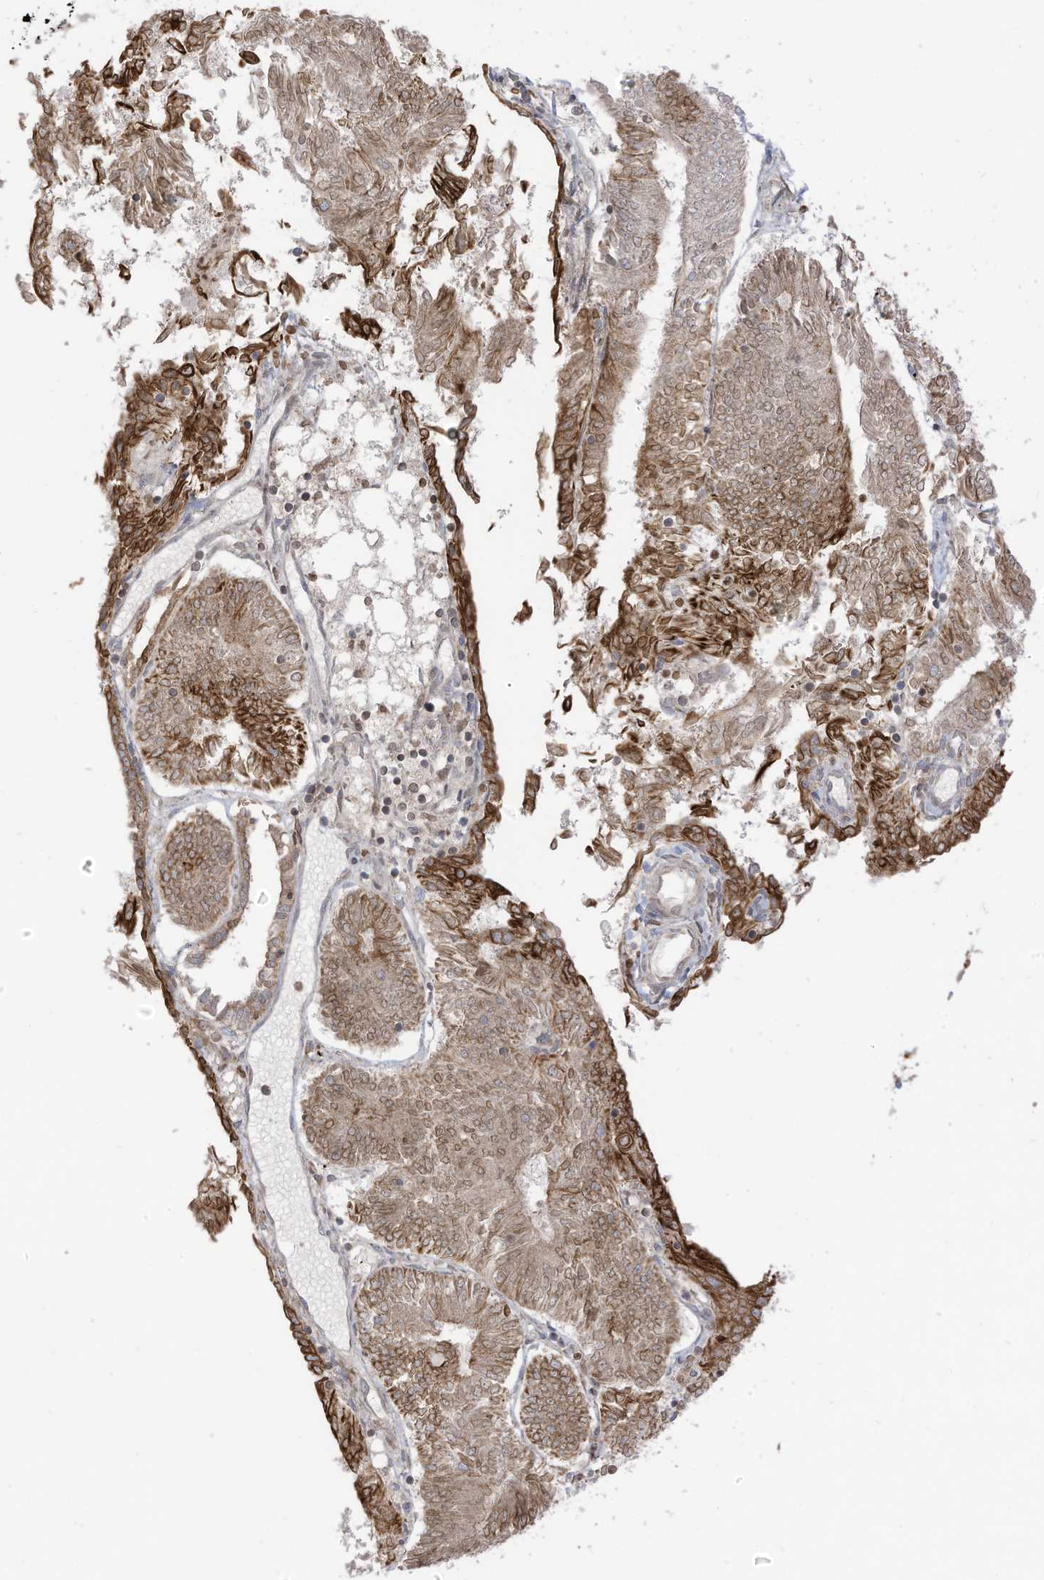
{"staining": {"intensity": "moderate", "quantity": ">75%", "location": "cytoplasmic/membranous,nuclear"}, "tissue": "endometrial cancer", "cell_type": "Tumor cells", "image_type": "cancer", "snomed": [{"axis": "morphology", "description": "Adenocarcinoma, NOS"}, {"axis": "topography", "description": "Endometrium"}], "caption": "Endometrial adenocarcinoma stained with a brown dye displays moderate cytoplasmic/membranous and nuclear positive expression in approximately >75% of tumor cells.", "gene": "CGAS", "patient": {"sex": "female", "age": 58}}